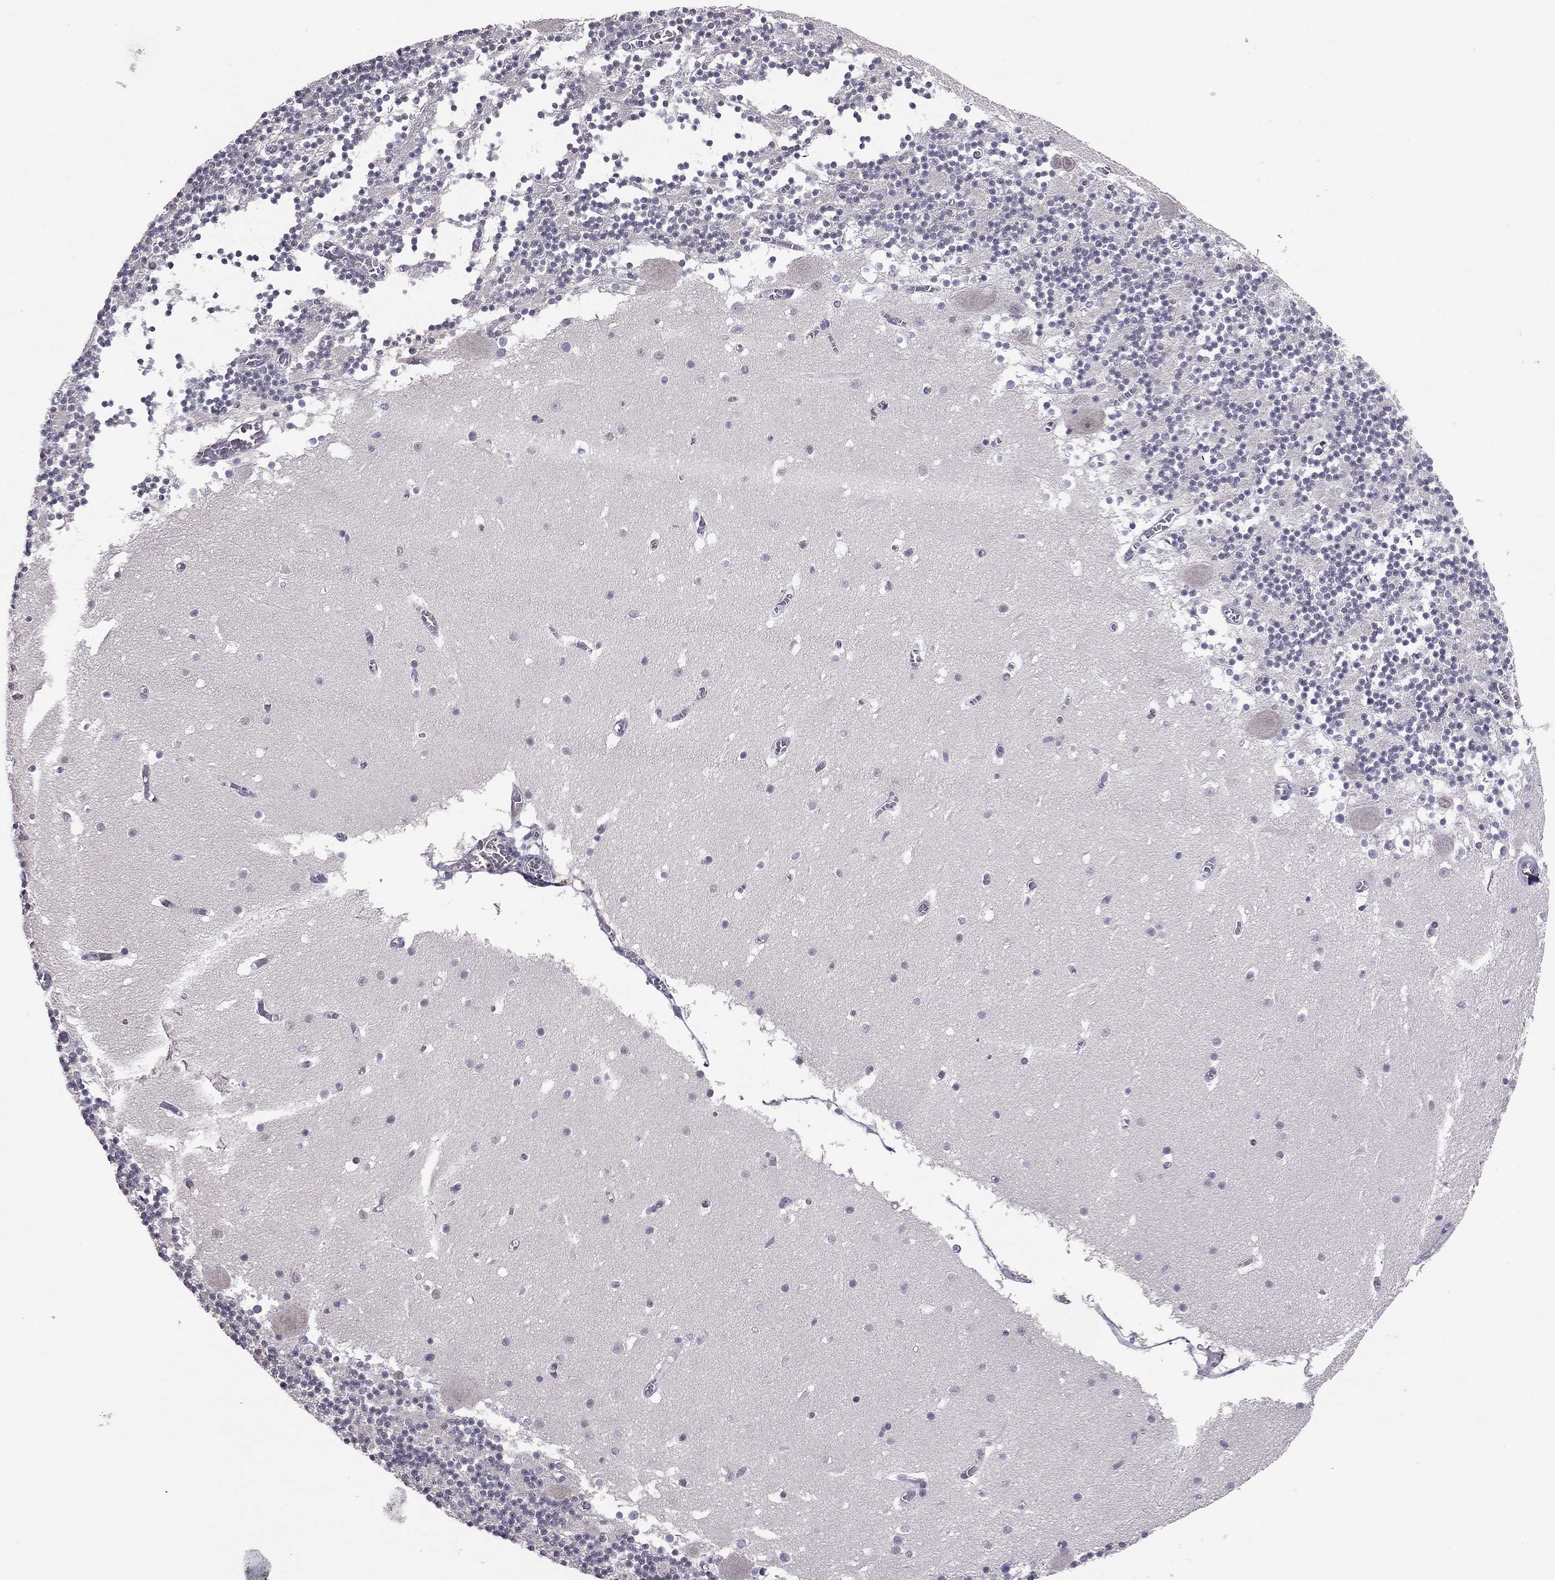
{"staining": {"intensity": "negative", "quantity": "none", "location": "none"}, "tissue": "cerebellum", "cell_type": "Cells in granular layer", "image_type": "normal", "snomed": [{"axis": "morphology", "description": "Normal tissue, NOS"}, {"axis": "topography", "description": "Cerebellum"}], "caption": "An immunohistochemistry (IHC) image of benign cerebellum is shown. There is no staining in cells in granular layer of cerebellum.", "gene": "HSF2BP", "patient": {"sex": "female", "age": 28}}